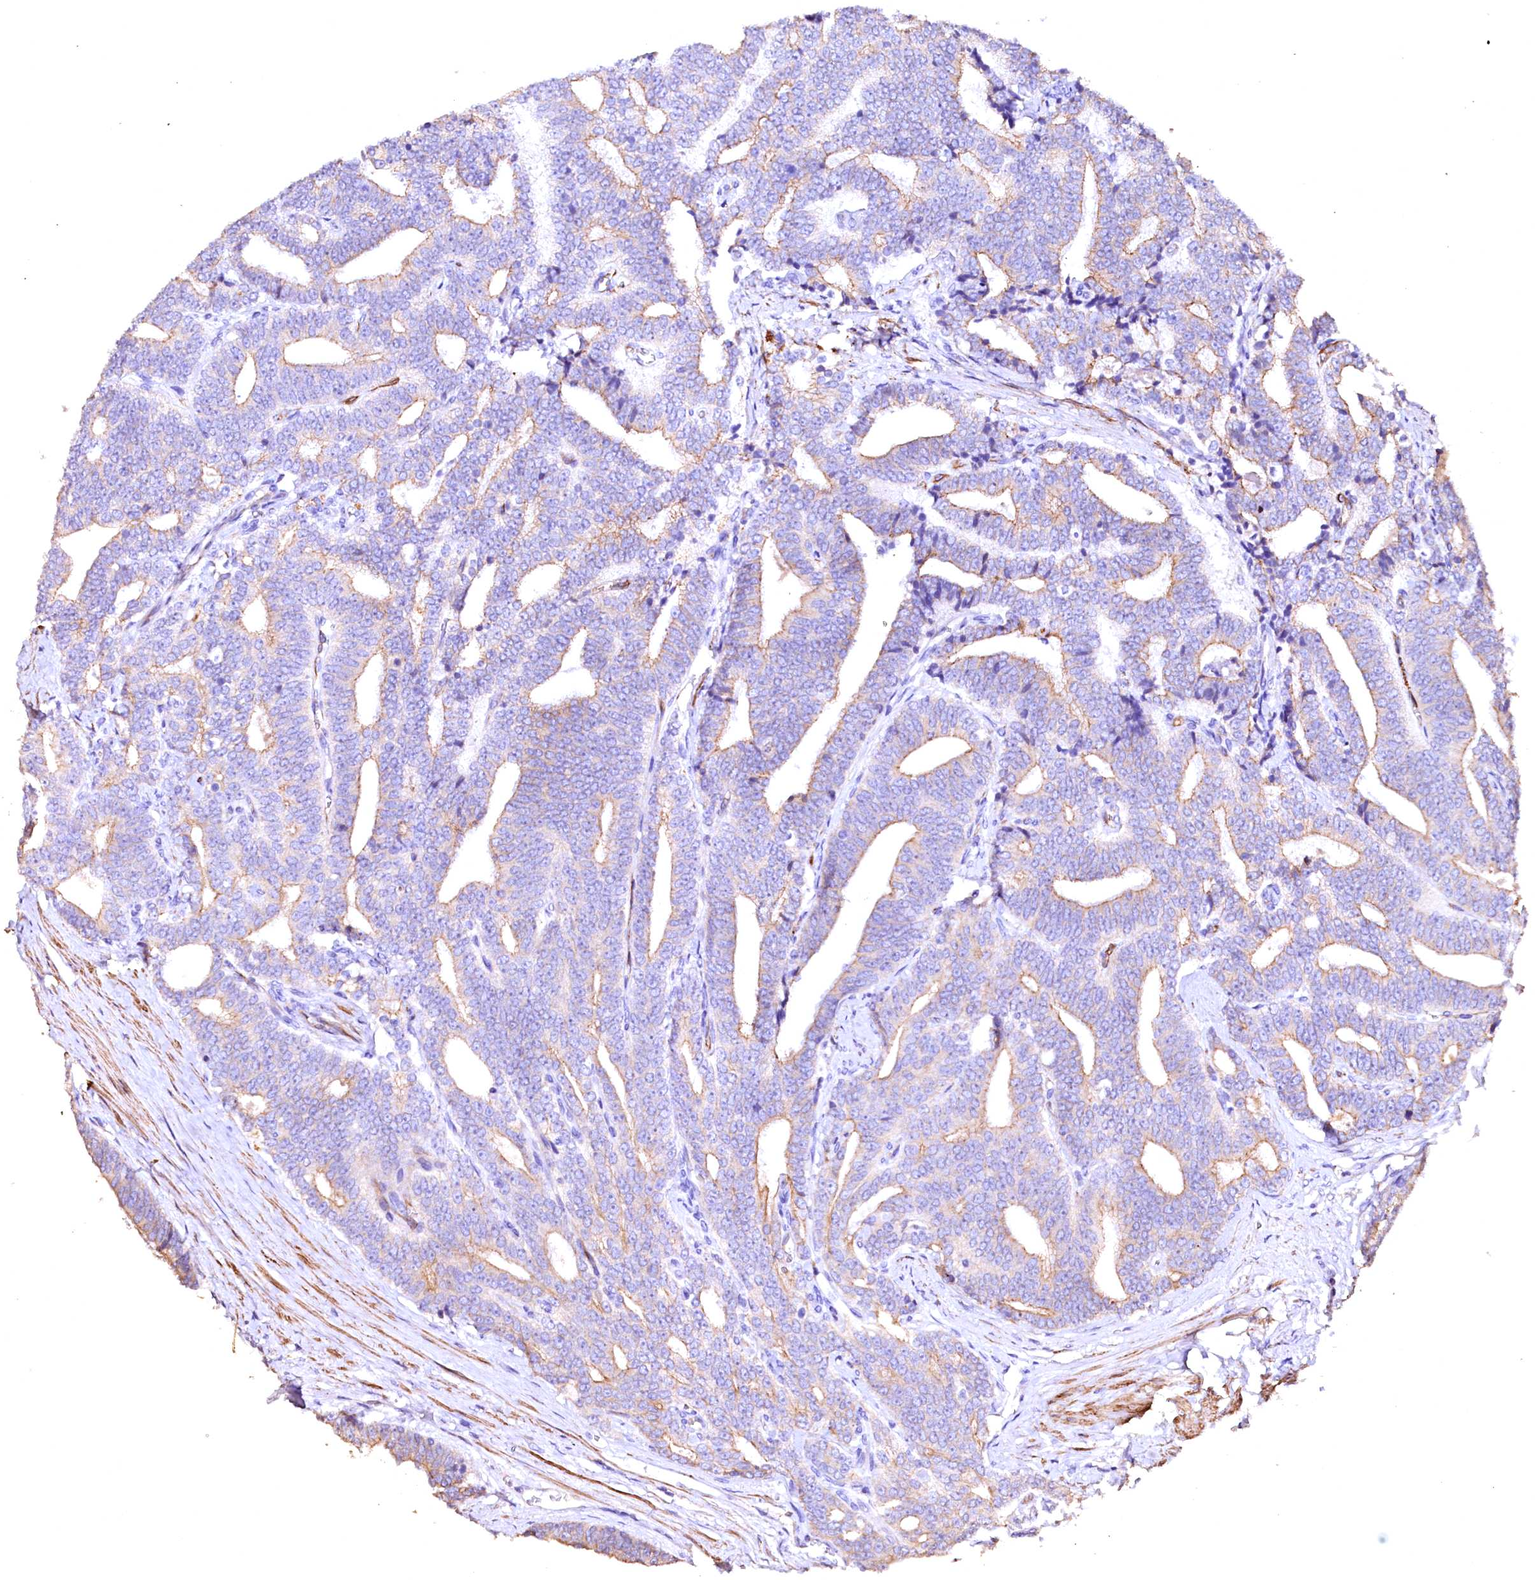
{"staining": {"intensity": "weak", "quantity": "25%-75%", "location": "cytoplasmic/membranous"}, "tissue": "prostate cancer", "cell_type": "Tumor cells", "image_type": "cancer", "snomed": [{"axis": "morphology", "description": "Adenocarcinoma, High grade"}, {"axis": "topography", "description": "Prostate and seminal vesicle, NOS"}], "caption": "Immunohistochemical staining of human prostate adenocarcinoma (high-grade) exhibits weak cytoplasmic/membranous protein staining in approximately 25%-75% of tumor cells. The protein of interest is stained brown, and the nuclei are stained in blue (DAB IHC with brightfield microscopy, high magnification).", "gene": "VPS36", "patient": {"sex": "male", "age": 67}}